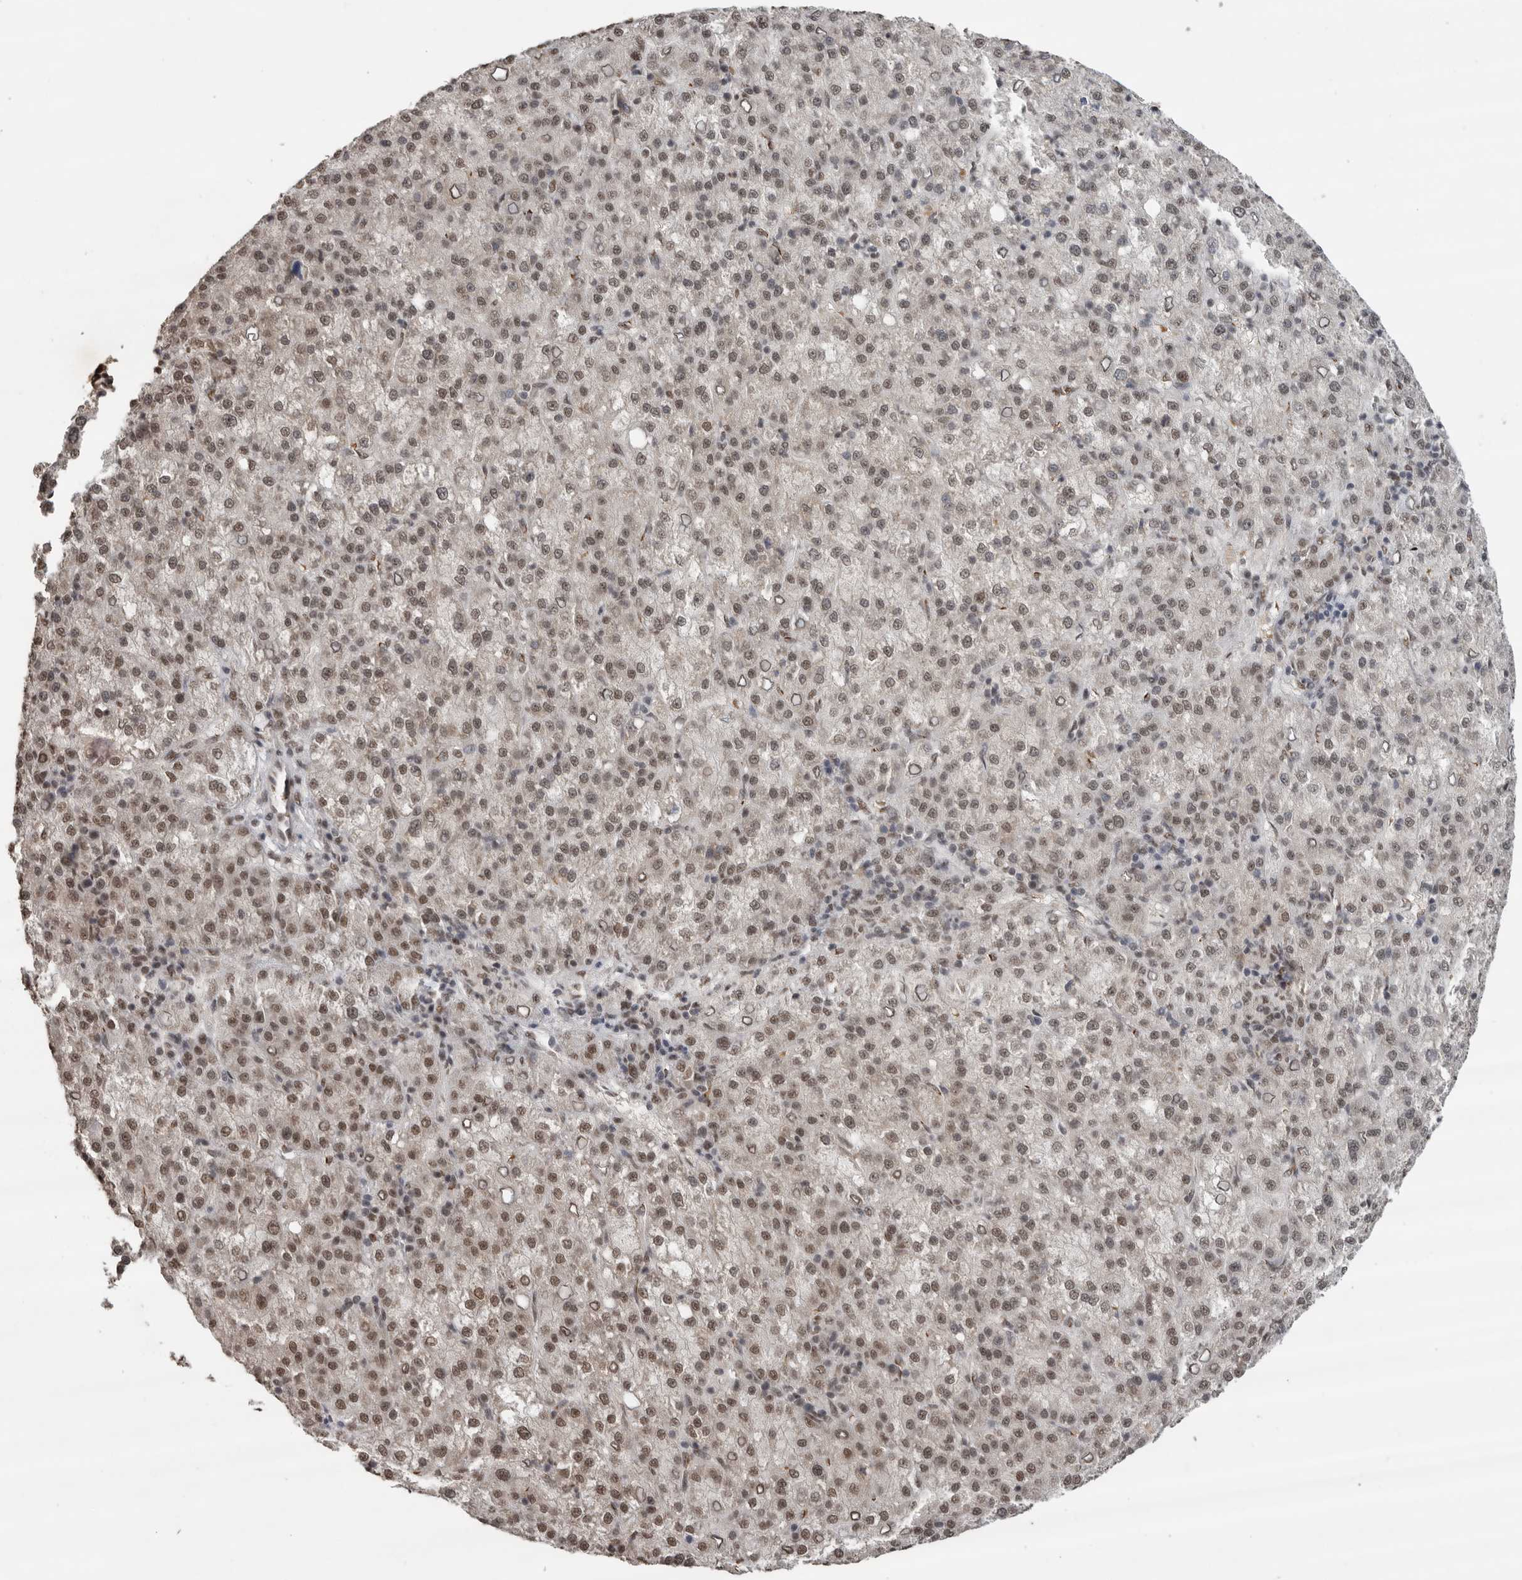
{"staining": {"intensity": "weak", "quantity": "25%-75%", "location": "nuclear"}, "tissue": "liver cancer", "cell_type": "Tumor cells", "image_type": "cancer", "snomed": [{"axis": "morphology", "description": "Carcinoma, Hepatocellular, NOS"}, {"axis": "topography", "description": "Liver"}], "caption": "This is an image of IHC staining of hepatocellular carcinoma (liver), which shows weak positivity in the nuclear of tumor cells.", "gene": "PPP1R10", "patient": {"sex": "female", "age": 58}}